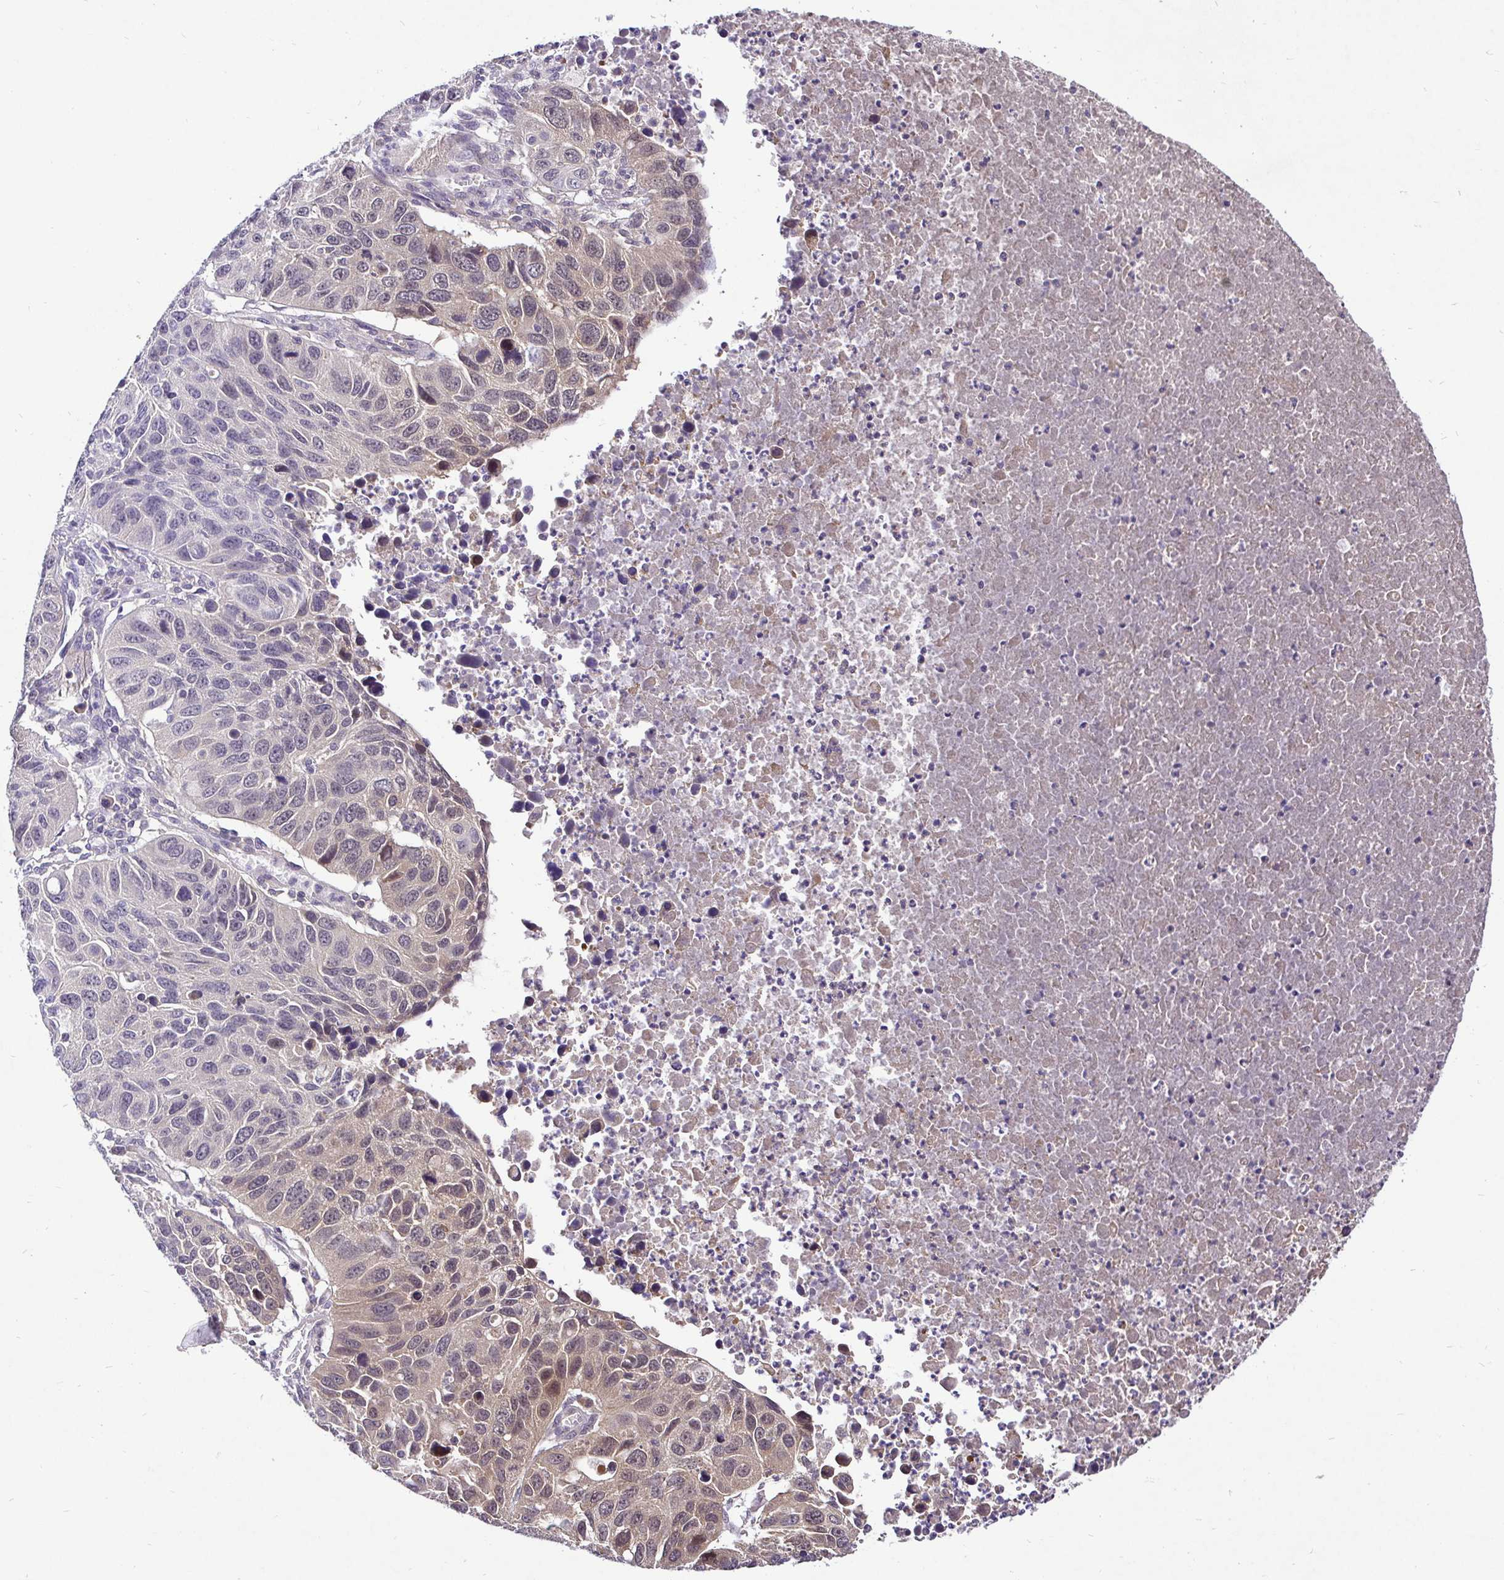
{"staining": {"intensity": "moderate", "quantity": "25%-75%", "location": "cytoplasmic/membranous,nuclear"}, "tissue": "lung cancer", "cell_type": "Tumor cells", "image_type": "cancer", "snomed": [{"axis": "morphology", "description": "Squamous cell carcinoma, NOS"}, {"axis": "topography", "description": "Lung"}], "caption": "Immunohistochemistry histopathology image of human squamous cell carcinoma (lung) stained for a protein (brown), which shows medium levels of moderate cytoplasmic/membranous and nuclear staining in about 25%-75% of tumor cells.", "gene": "UBE2M", "patient": {"sex": "female", "age": 61}}